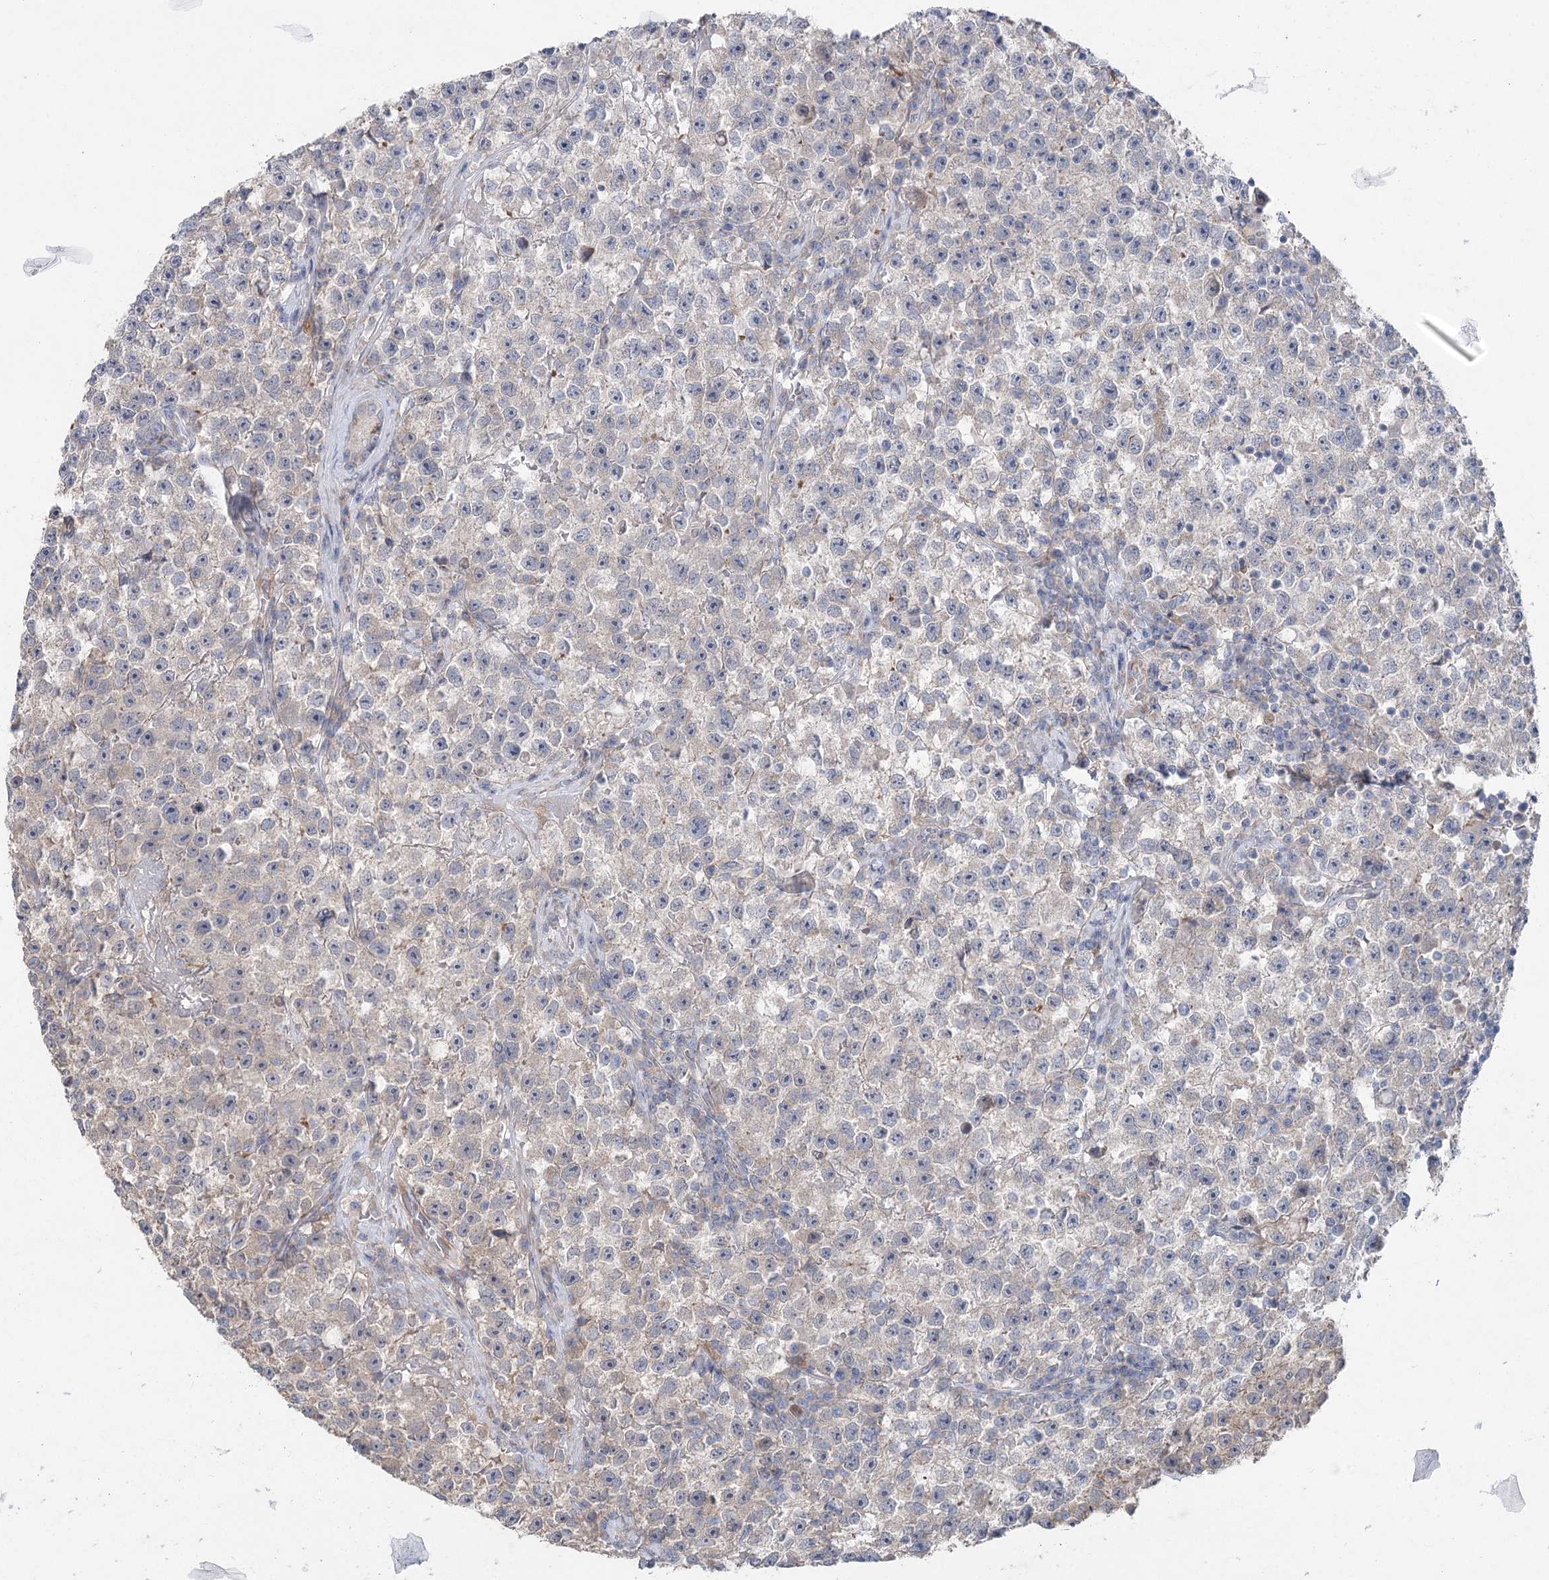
{"staining": {"intensity": "negative", "quantity": "none", "location": "none"}, "tissue": "testis cancer", "cell_type": "Tumor cells", "image_type": "cancer", "snomed": [{"axis": "morphology", "description": "Seminoma, NOS"}, {"axis": "topography", "description": "Testis"}], "caption": "Testis seminoma was stained to show a protein in brown. There is no significant positivity in tumor cells.", "gene": "SCN11A", "patient": {"sex": "male", "age": 22}}